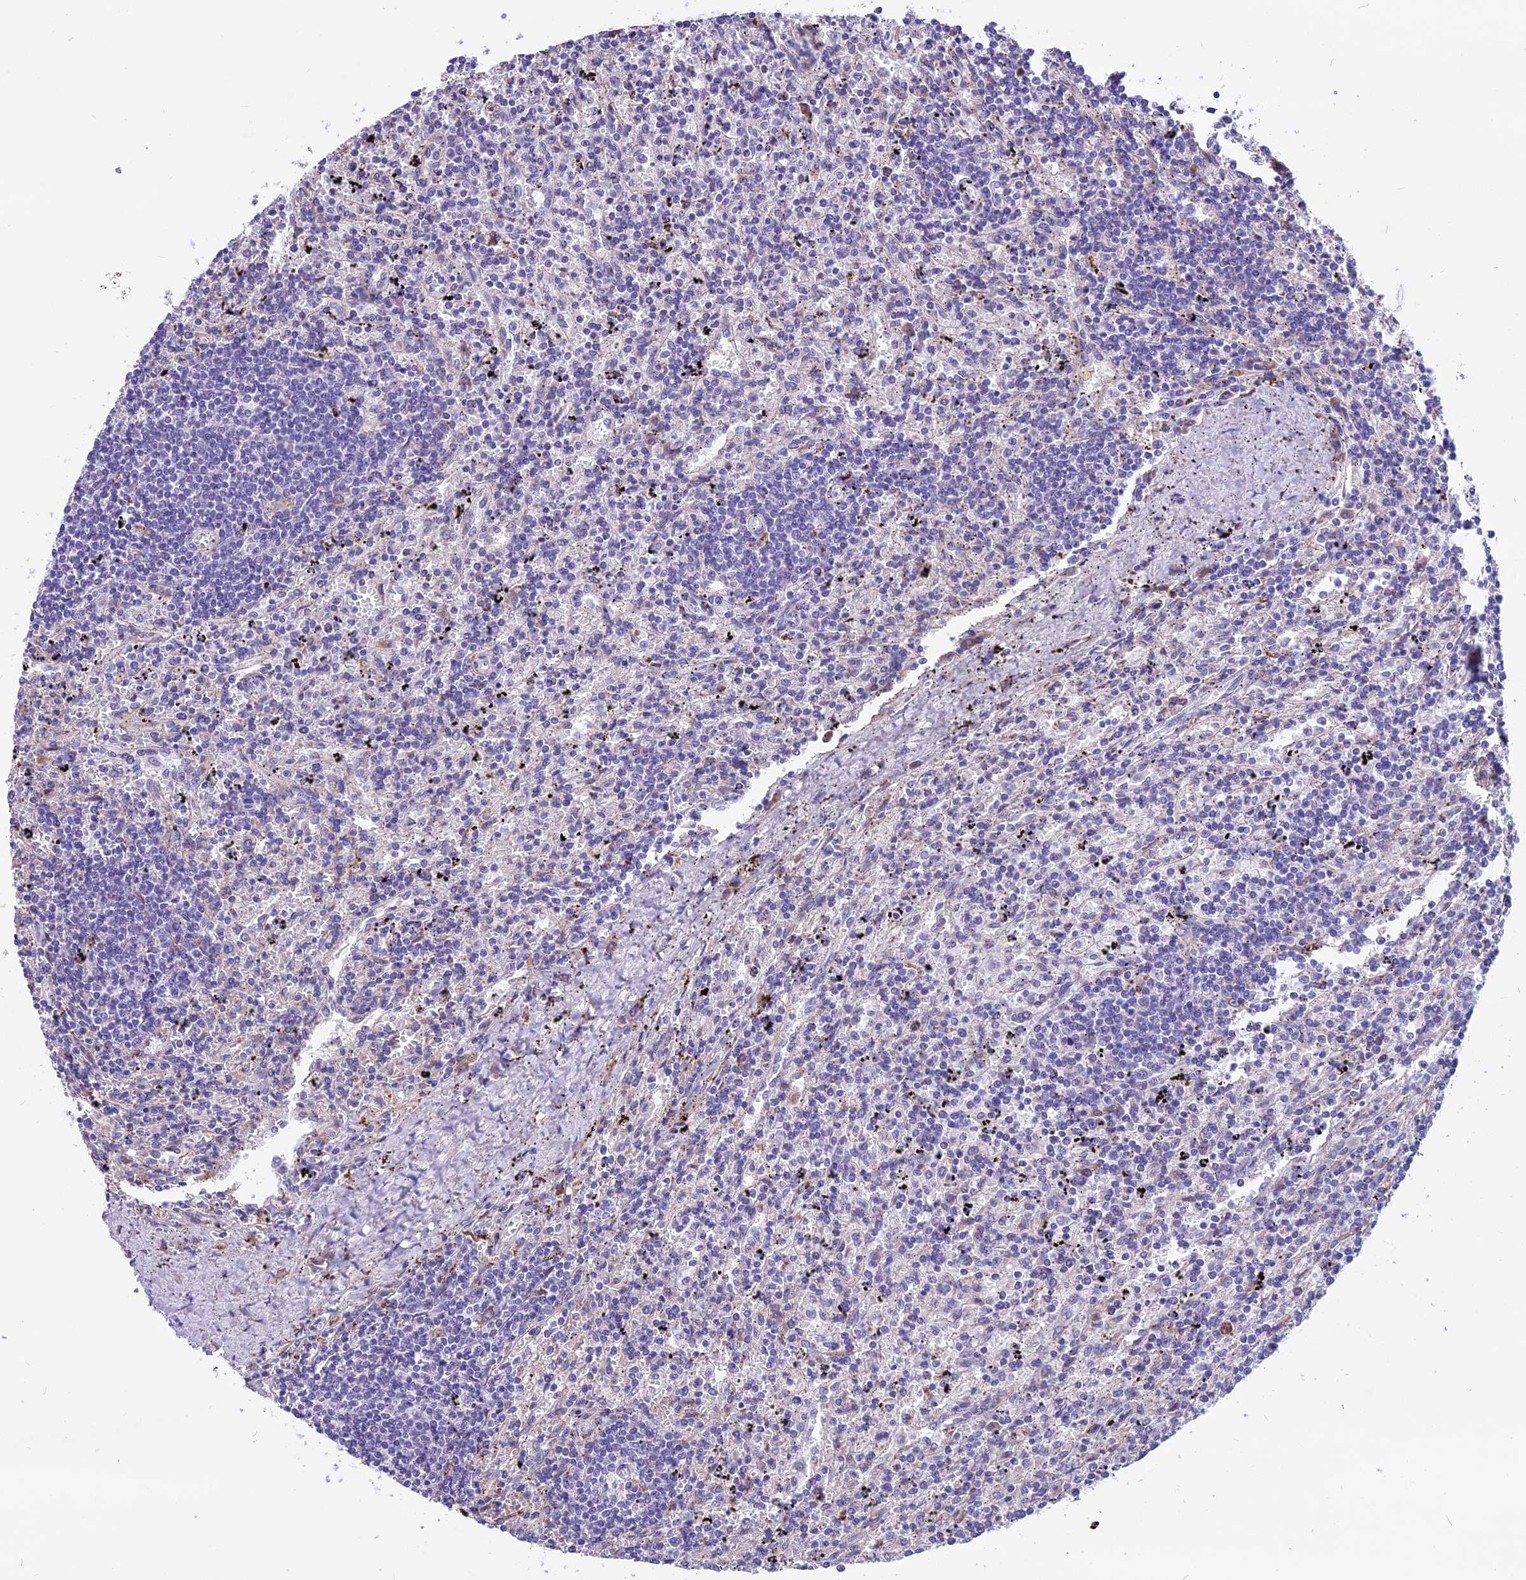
{"staining": {"intensity": "negative", "quantity": "none", "location": "none"}, "tissue": "lymphoma", "cell_type": "Tumor cells", "image_type": "cancer", "snomed": [{"axis": "morphology", "description": "Malignant lymphoma, non-Hodgkin's type, Low grade"}, {"axis": "topography", "description": "Spleen"}], "caption": "Tumor cells show no significant staining in lymphoma. (Immunohistochemistry, brightfield microscopy, high magnification).", "gene": "THRSP", "patient": {"sex": "male", "age": 76}}